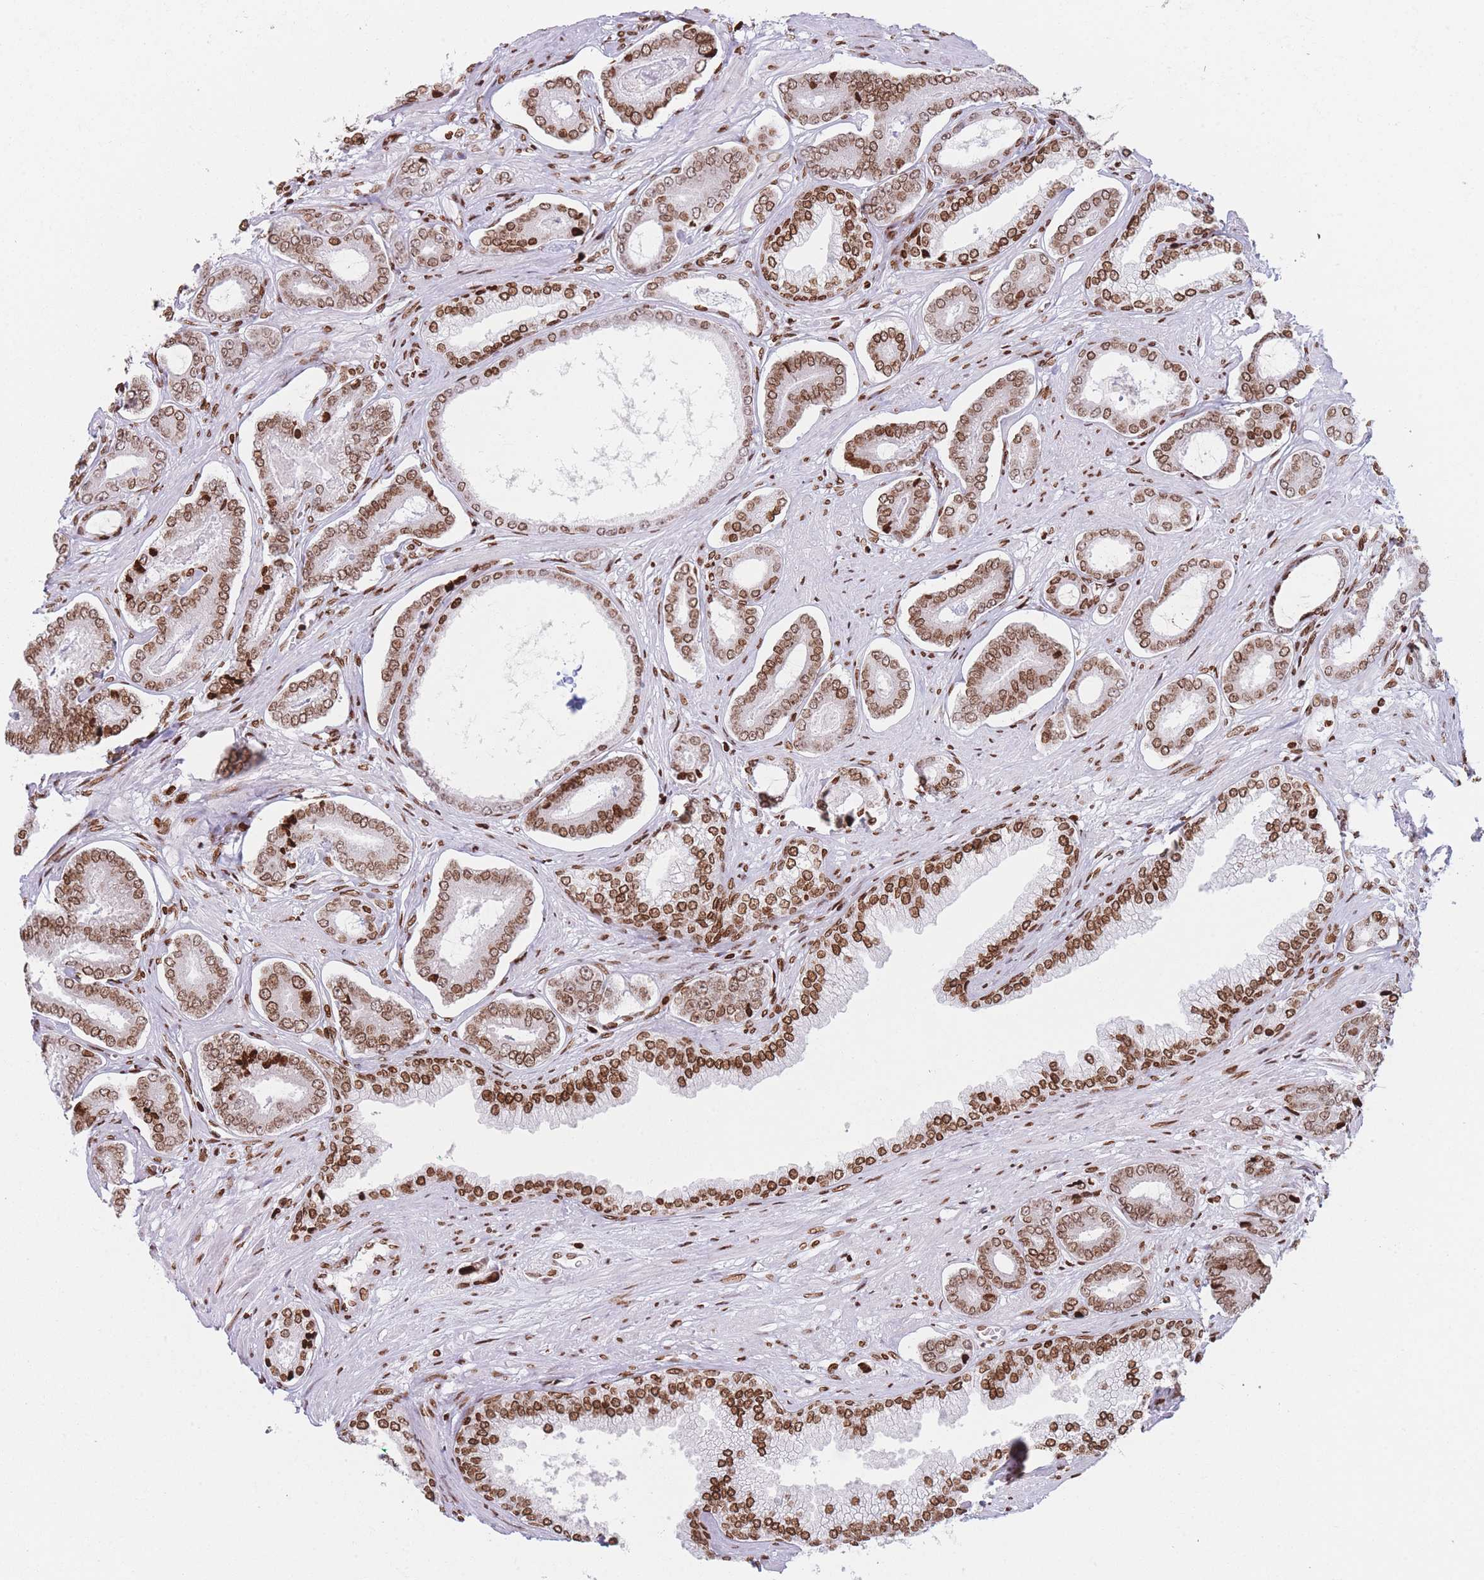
{"staining": {"intensity": "moderate", "quantity": ">75%", "location": "nuclear"}, "tissue": "prostate cancer", "cell_type": "Tumor cells", "image_type": "cancer", "snomed": [{"axis": "morphology", "description": "Adenocarcinoma, NOS"}, {"axis": "topography", "description": "Prostate and seminal vesicle, NOS"}], "caption": "Immunohistochemistry (IHC) of adenocarcinoma (prostate) demonstrates medium levels of moderate nuclear expression in about >75% of tumor cells. (brown staining indicates protein expression, while blue staining denotes nuclei).", "gene": "AK9", "patient": {"sex": "male", "age": 76}}